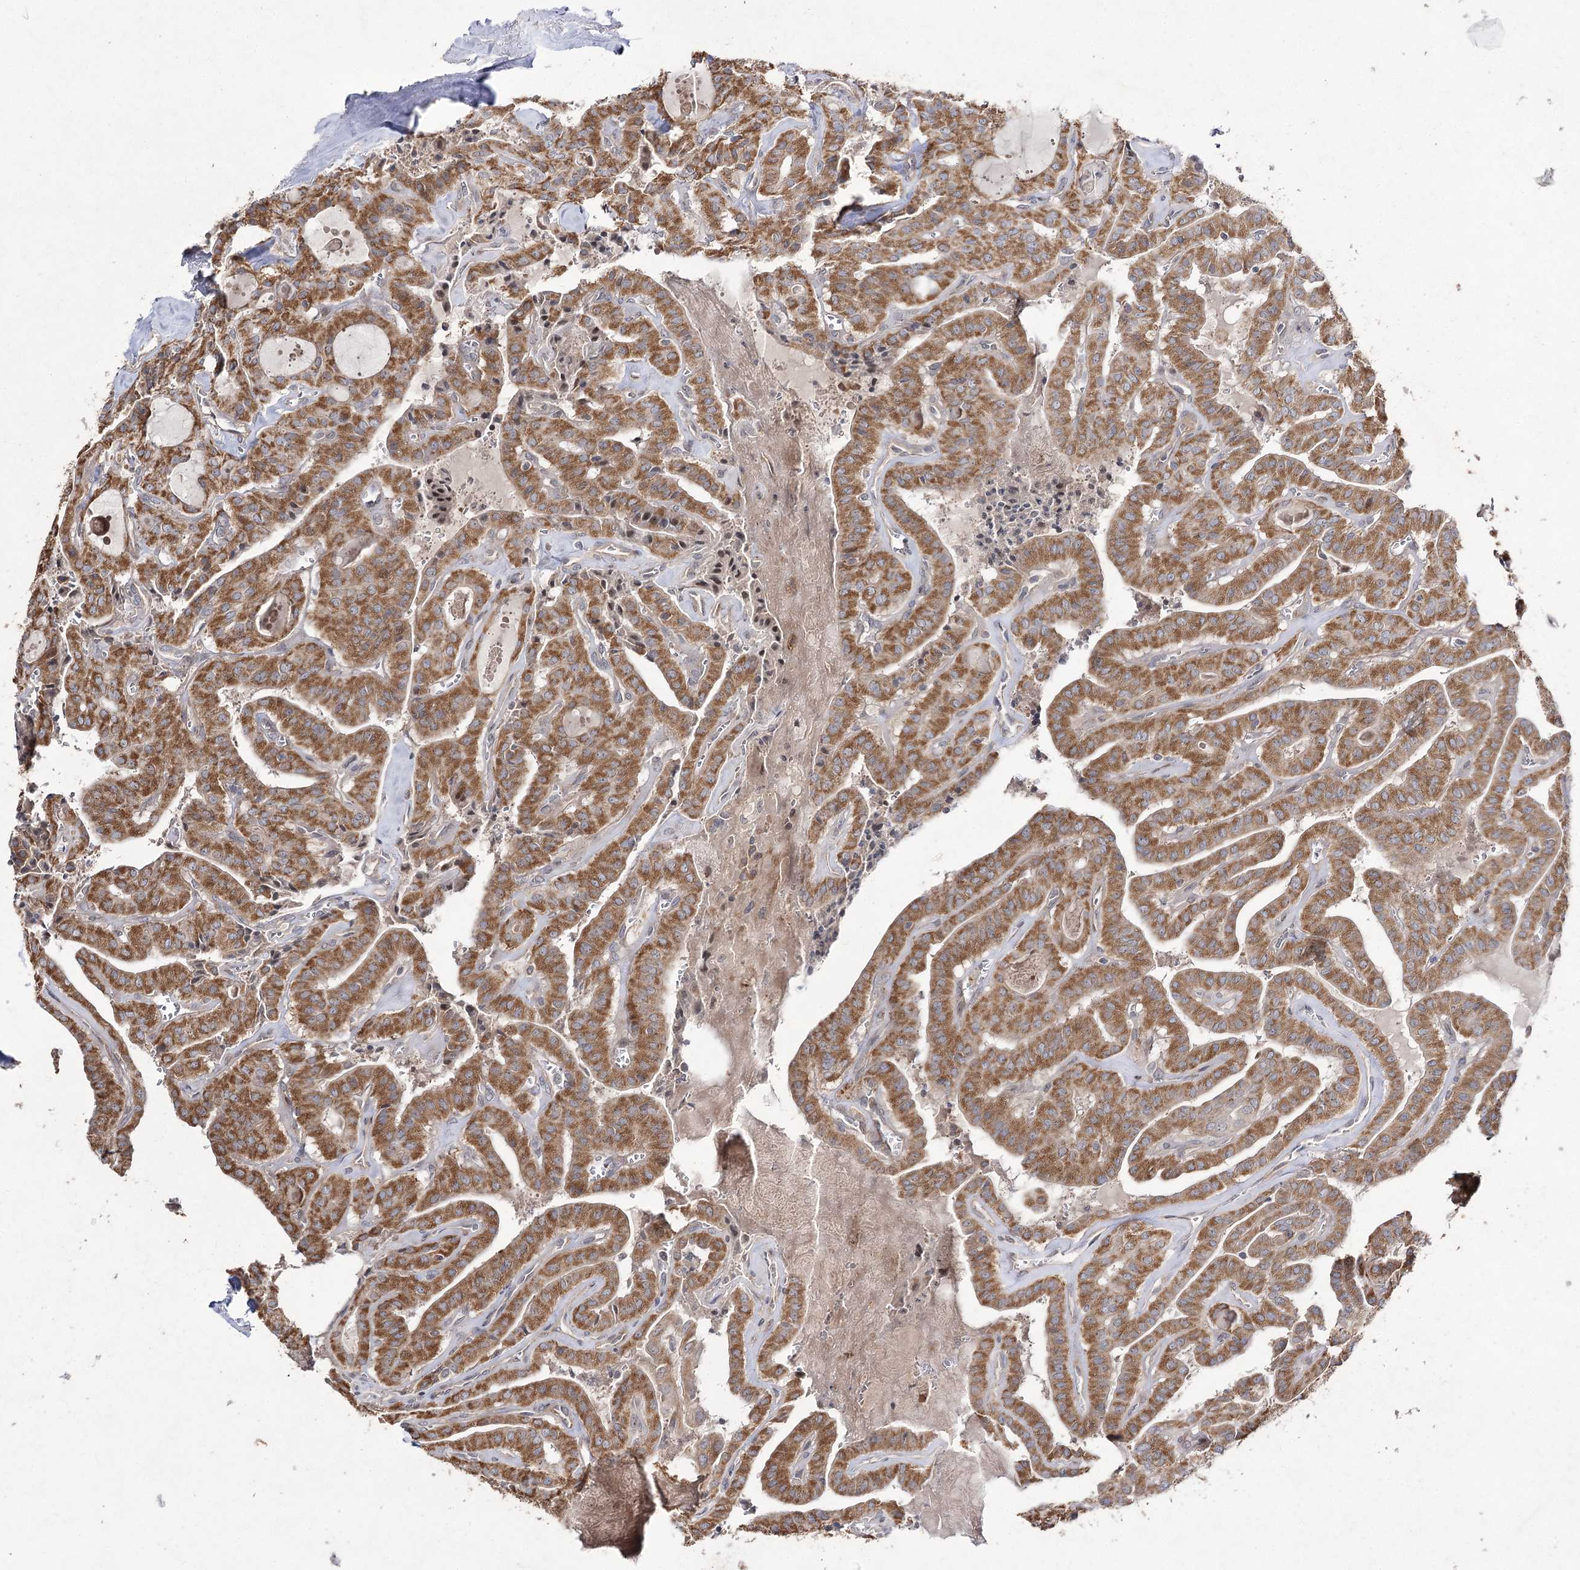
{"staining": {"intensity": "moderate", "quantity": ">75%", "location": "cytoplasmic/membranous"}, "tissue": "thyroid cancer", "cell_type": "Tumor cells", "image_type": "cancer", "snomed": [{"axis": "morphology", "description": "Papillary adenocarcinoma, NOS"}, {"axis": "topography", "description": "Thyroid gland"}], "caption": "Immunohistochemistry (IHC) image of thyroid papillary adenocarcinoma stained for a protein (brown), which demonstrates medium levels of moderate cytoplasmic/membranous expression in approximately >75% of tumor cells.", "gene": "FANCL", "patient": {"sex": "male", "age": 52}}